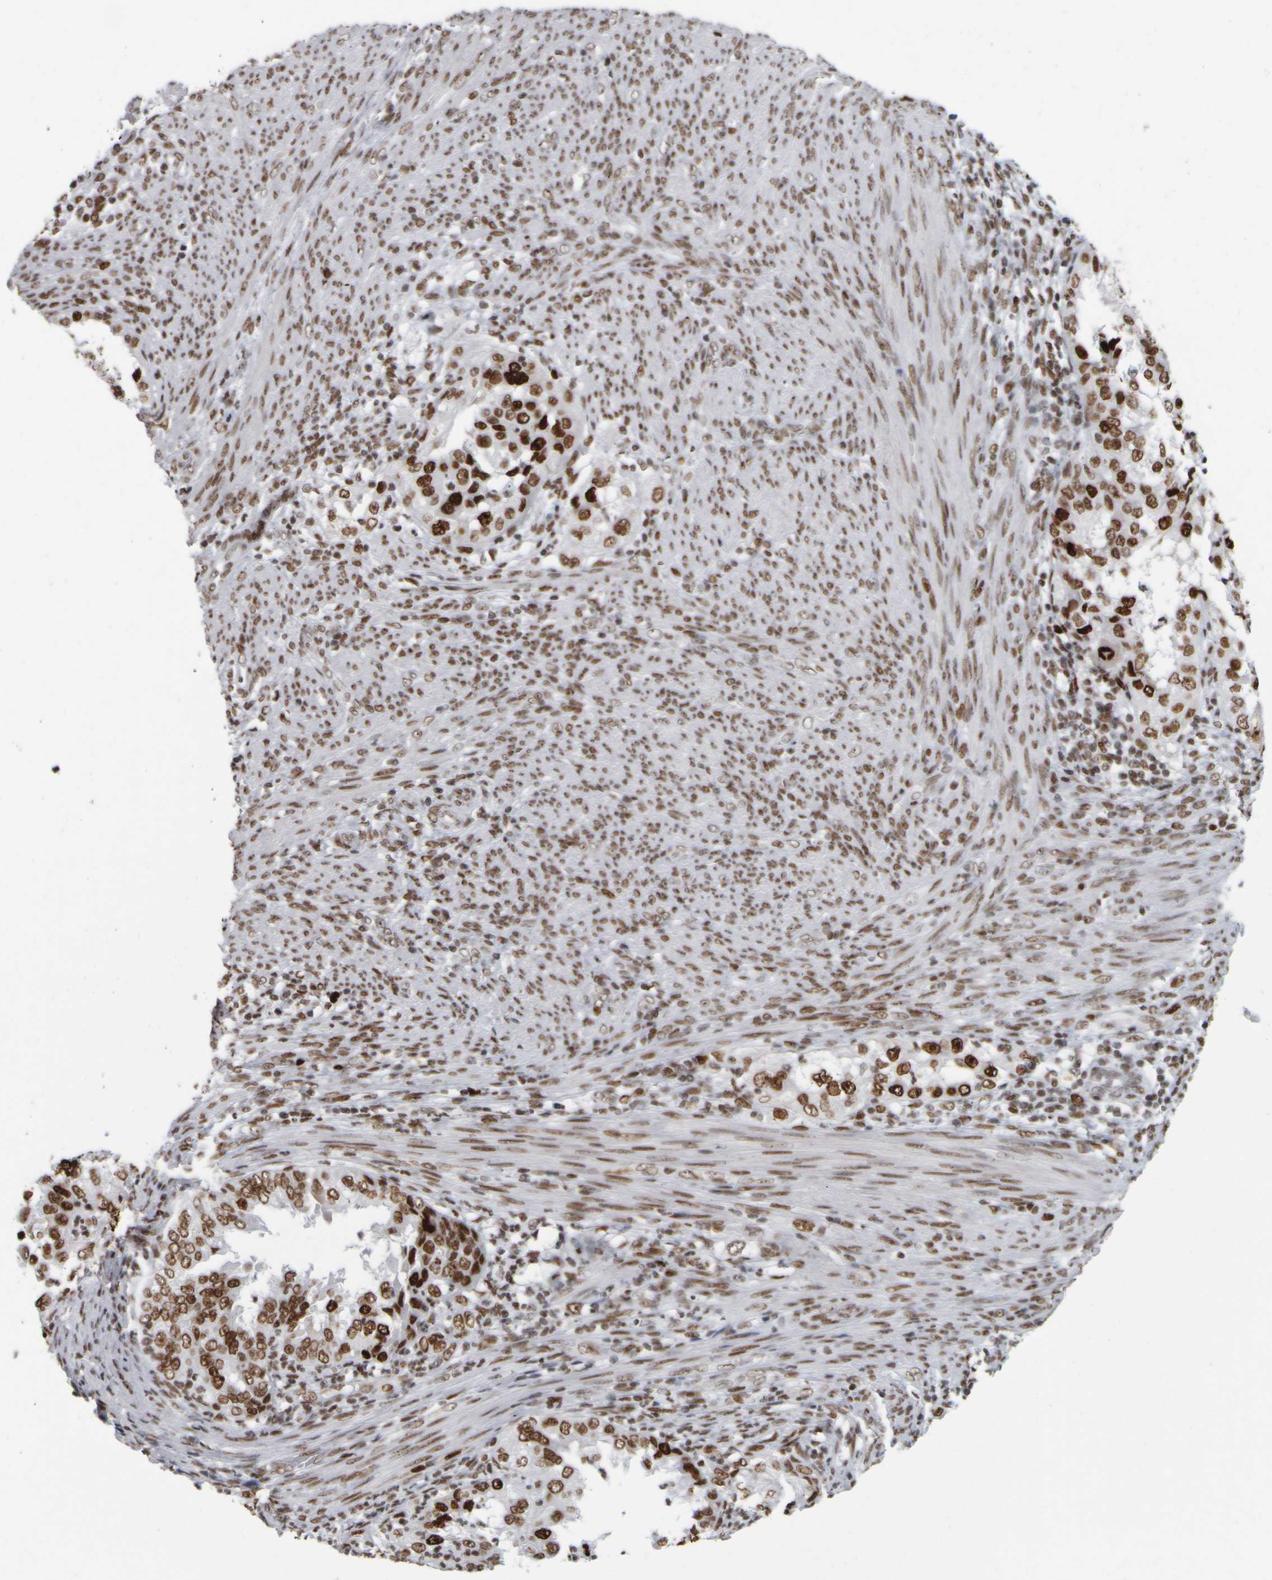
{"staining": {"intensity": "strong", "quantity": ">75%", "location": "nuclear"}, "tissue": "endometrial cancer", "cell_type": "Tumor cells", "image_type": "cancer", "snomed": [{"axis": "morphology", "description": "Adenocarcinoma, NOS"}, {"axis": "topography", "description": "Endometrium"}], "caption": "Tumor cells show high levels of strong nuclear staining in about >75% of cells in human endometrial adenocarcinoma. (IHC, brightfield microscopy, high magnification).", "gene": "TOP2B", "patient": {"sex": "female", "age": 85}}